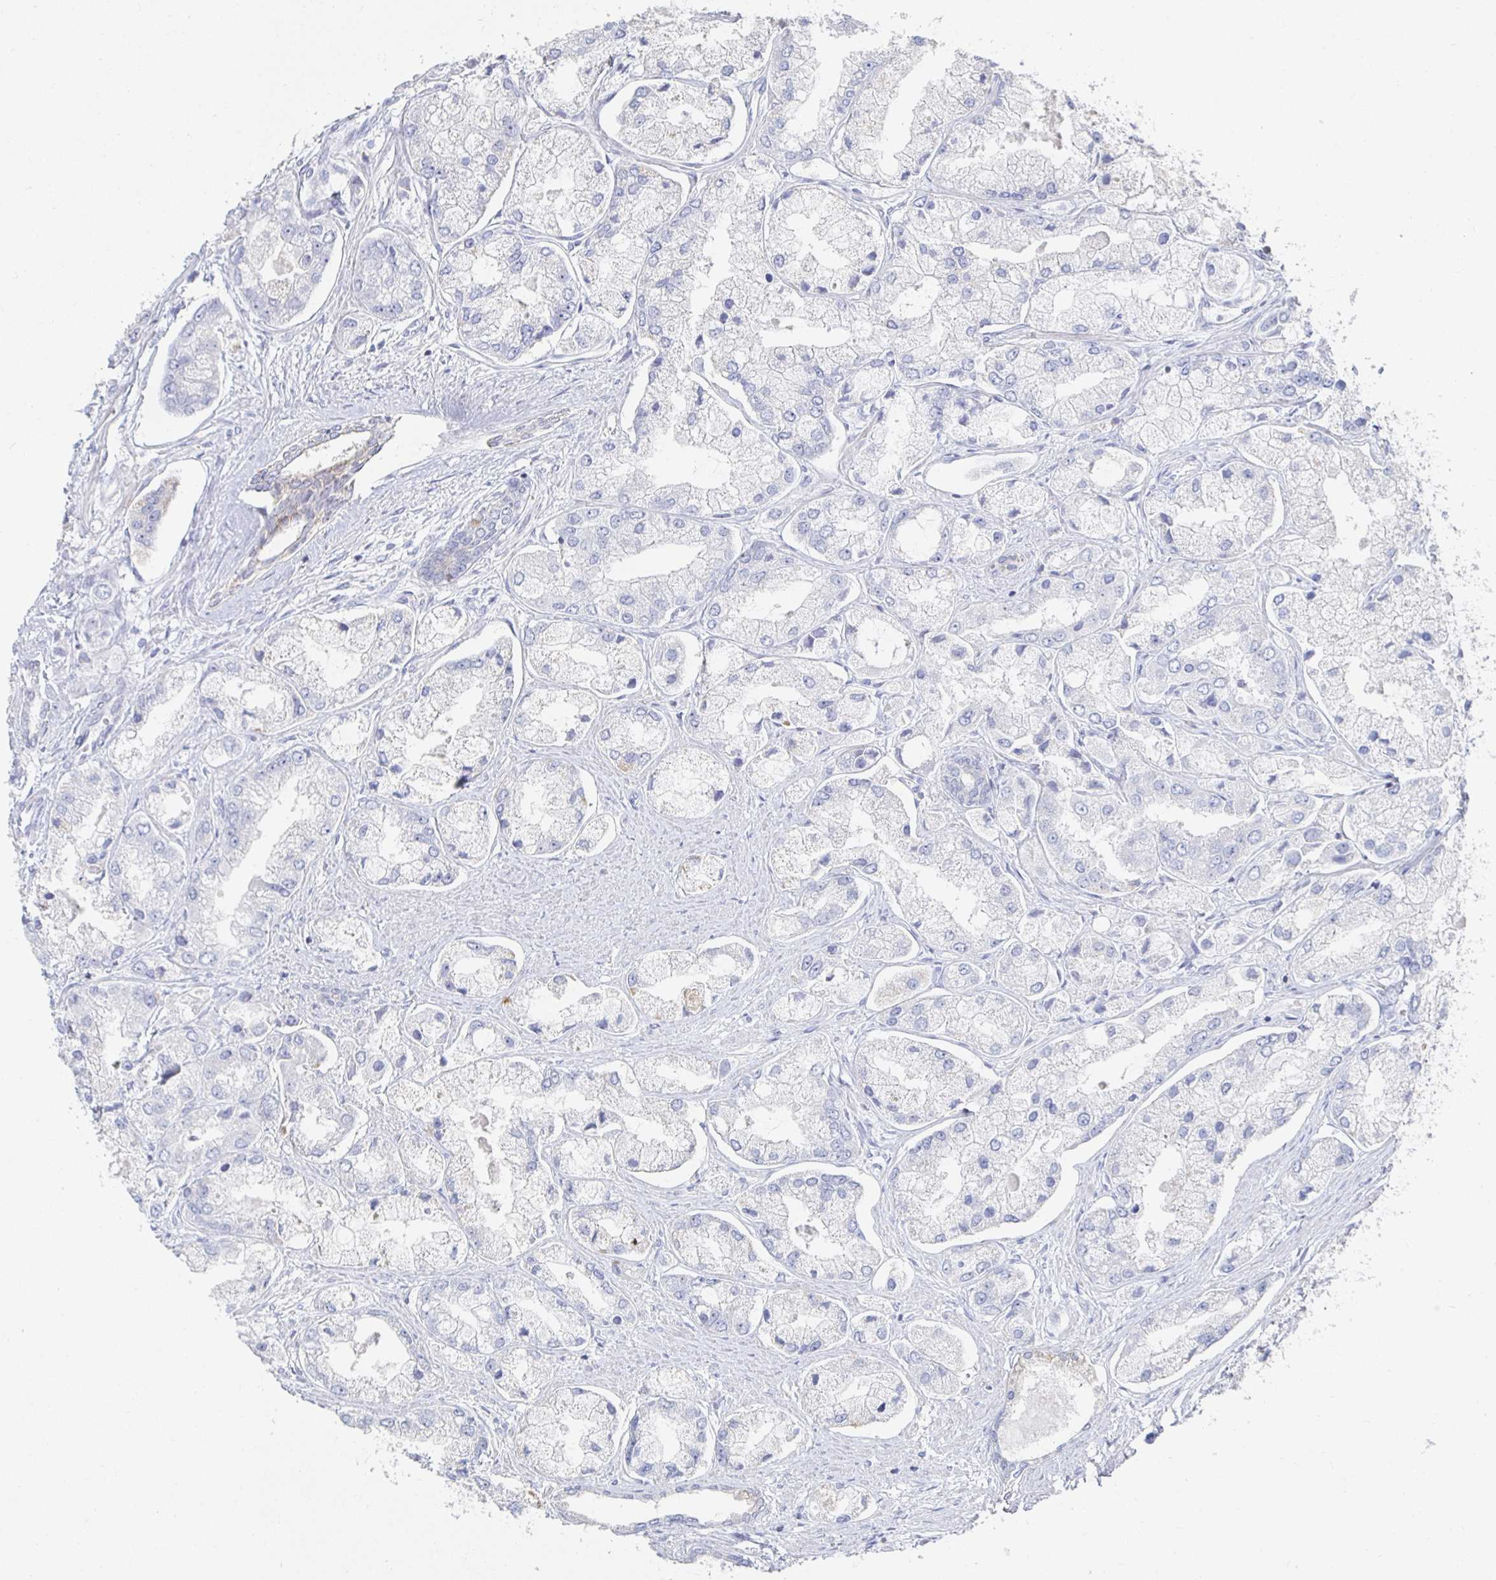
{"staining": {"intensity": "weak", "quantity": "<25%", "location": "cytoplasmic/membranous"}, "tissue": "prostate cancer", "cell_type": "Tumor cells", "image_type": "cancer", "snomed": [{"axis": "morphology", "description": "Adenocarcinoma, Low grade"}, {"axis": "topography", "description": "Prostate"}], "caption": "Protein analysis of low-grade adenocarcinoma (prostate) demonstrates no significant staining in tumor cells.", "gene": "PIK3CD", "patient": {"sex": "male", "age": 69}}